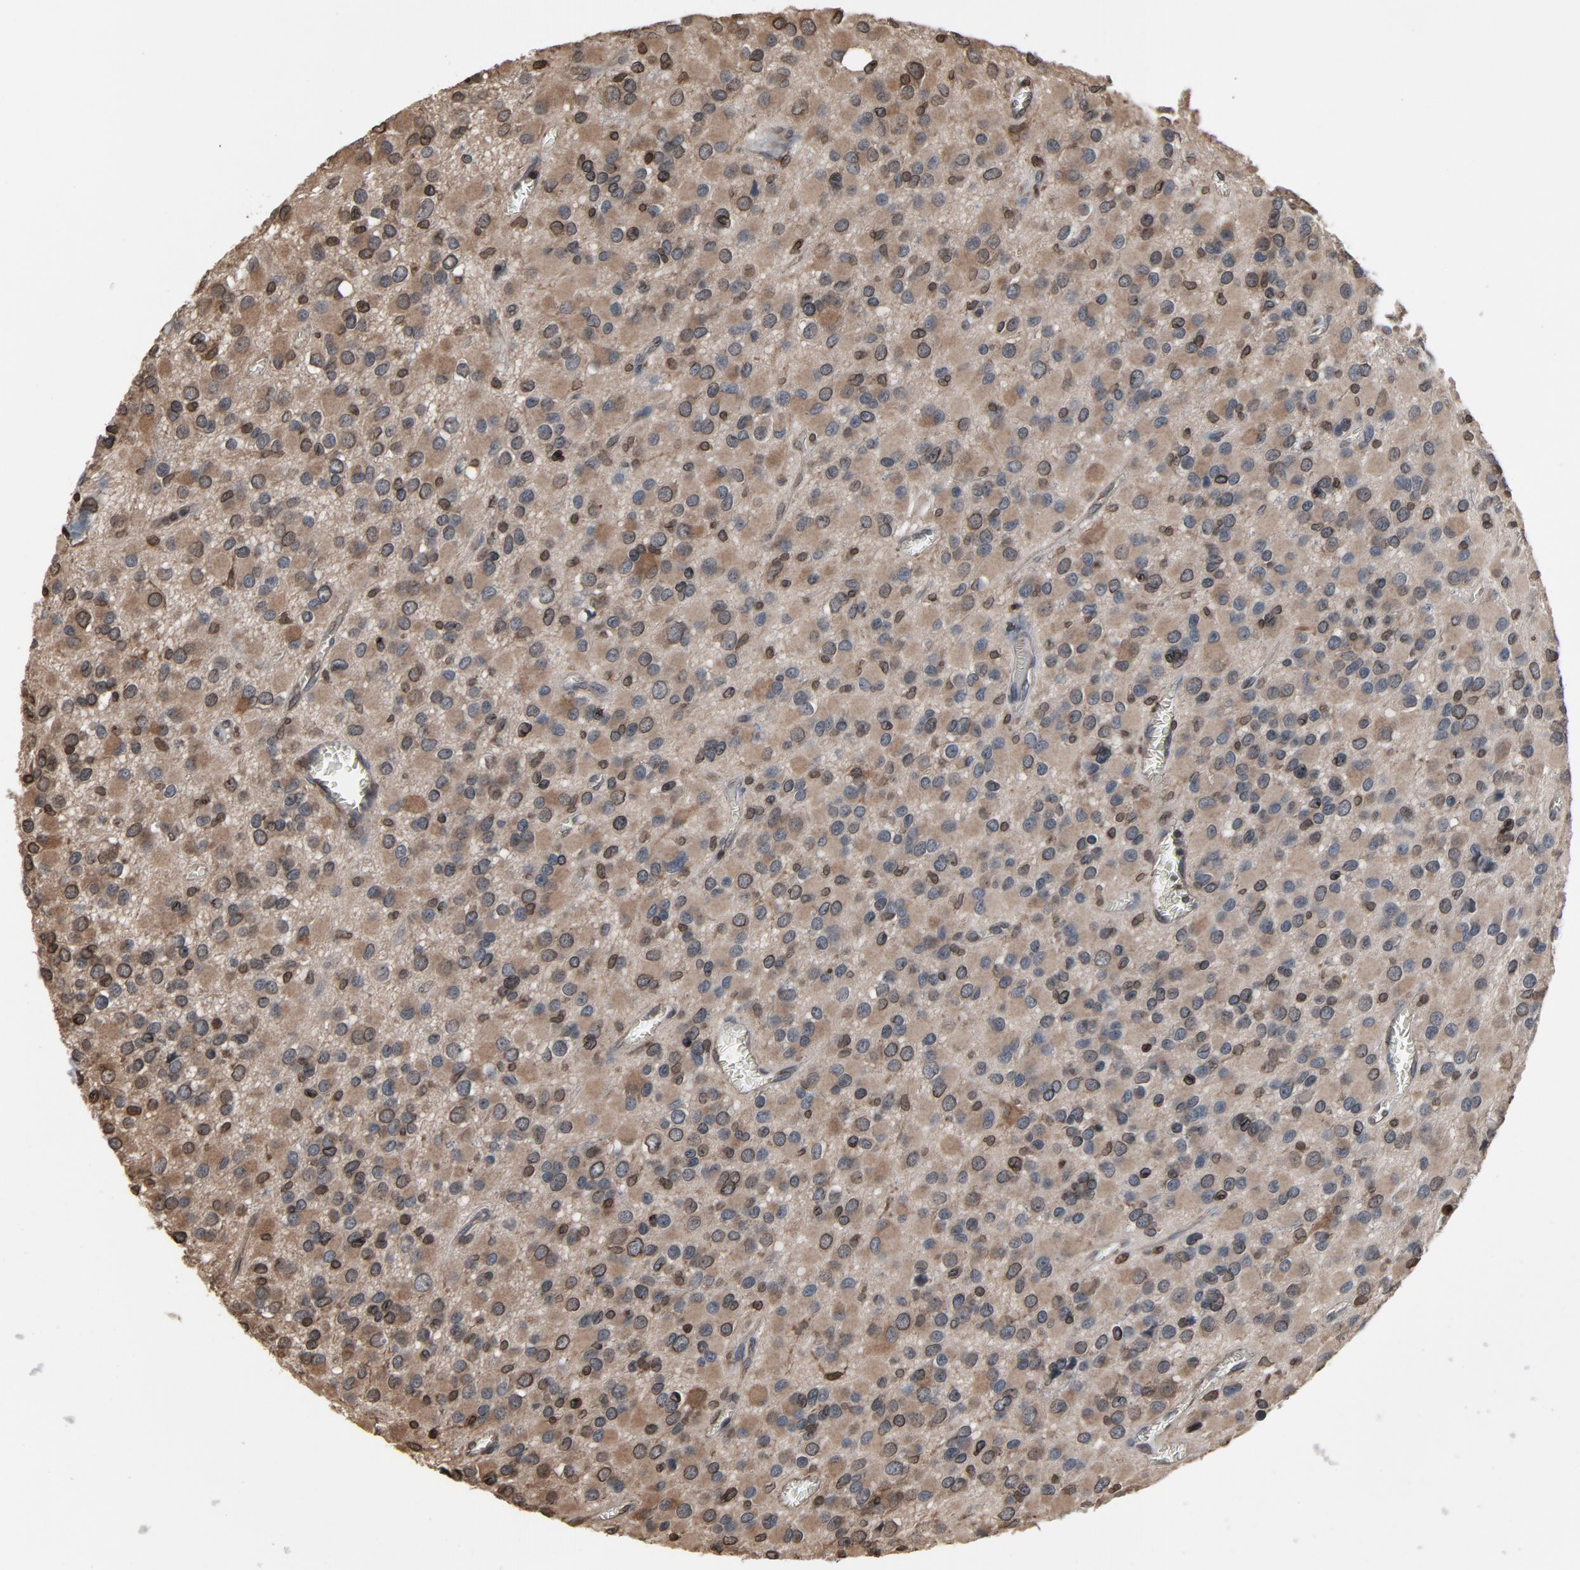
{"staining": {"intensity": "weak", "quantity": "25%-75%", "location": "cytoplasmic/membranous,nuclear"}, "tissue": "glioma", "cell_type": "Tumor cells", "image_type": "cancer", "snomed": [{"axis": "morphology", "description": "Glioma, malignant, Low grade"}, {"axis": "topography", "description": "Brain"}], "caption": "Brown immunohistochemical staining in glioma exhibits weak cytoplasmic/membranous and nuclear staining in about 25%-75% of tumor cells.", "gene": "UBE2D1", "patient": {"sex": "male", "age": 42}}